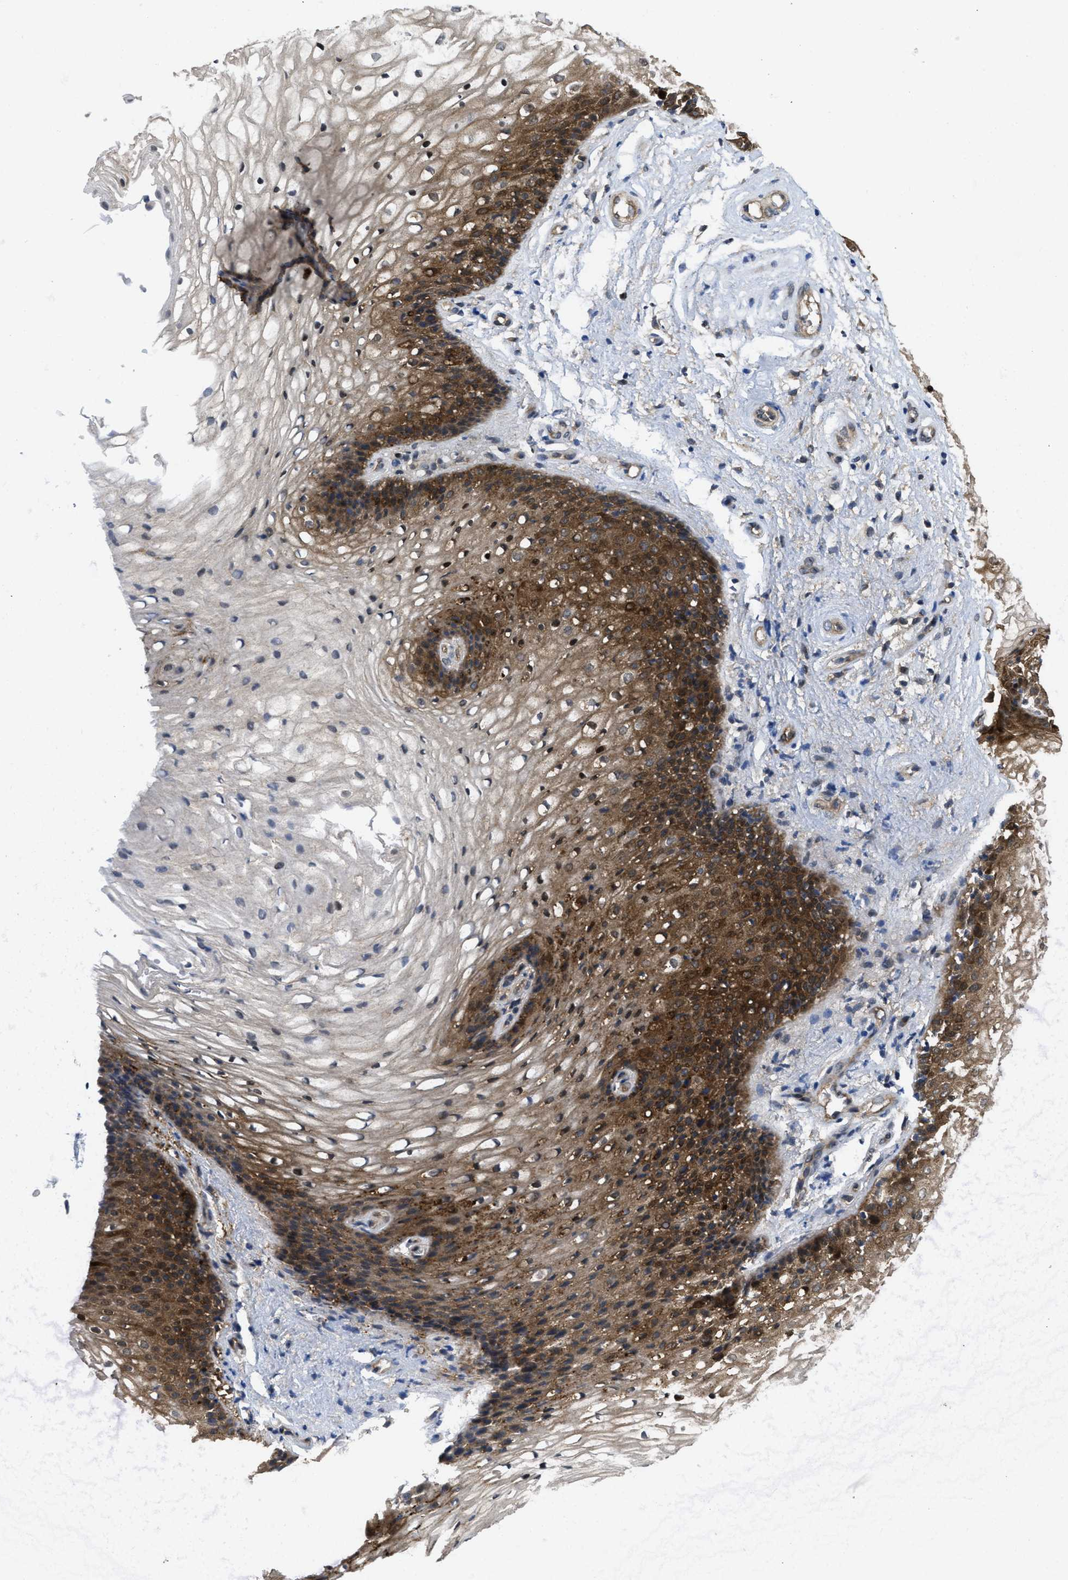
{"staining": {"intensity": "strong", "quantity": "25%-75%", "location": "cytoplasmic/membranous"}, "tissue": "vagina", "cell_type": "Squamous epithelial cells", "image_type": "normal", "snomed": [{"axis": "morphology", "description": "Normal tissue, NOS"}, {"axis": "topography", "description": "Vagina"}], "caption": "Strong cytoplasmic/membranous protein expression is seen in about 25%-75% of squamous epithelial cells in vagina.", "gene": "FZD6", "patient": {"sex": "female", "age": 34}}